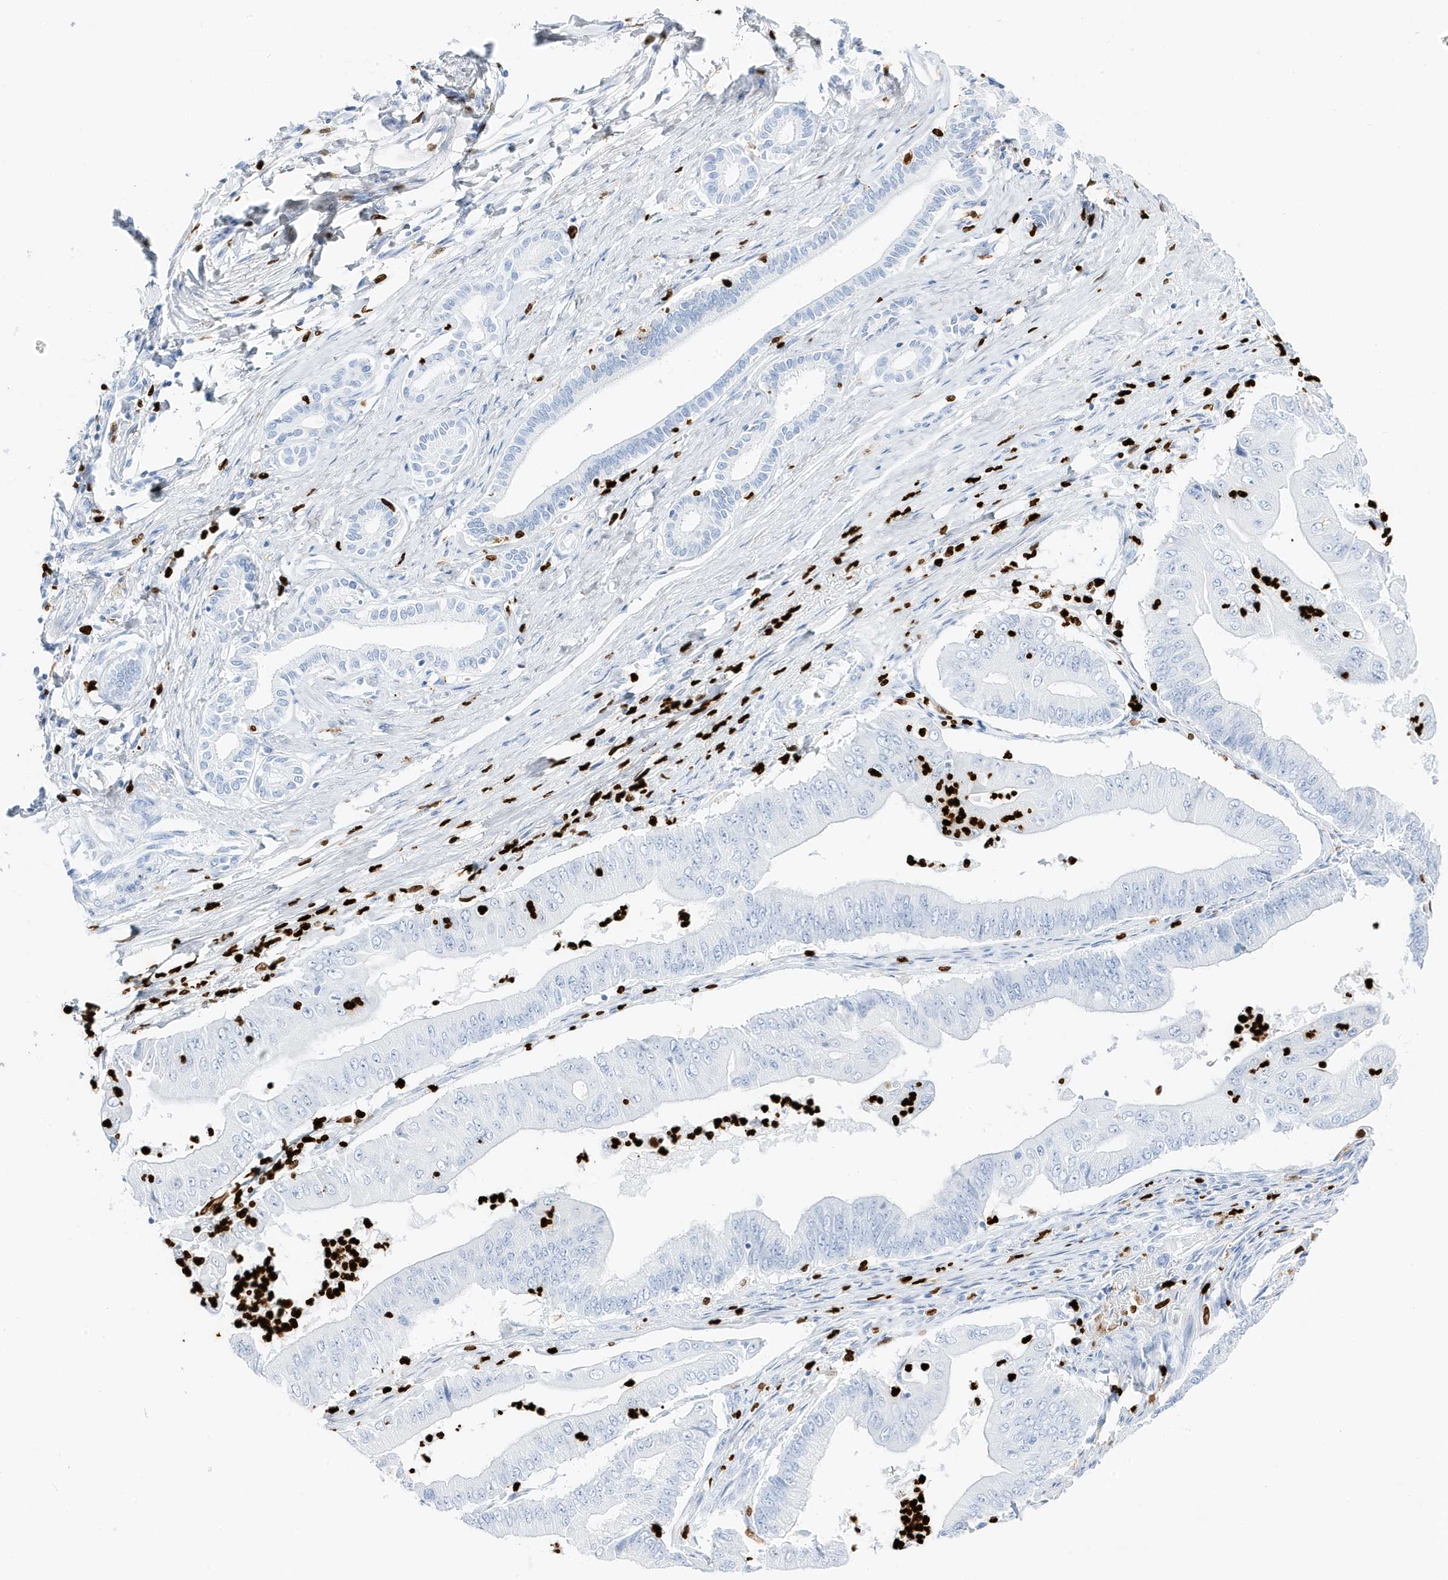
{"staining": {"intensity": "negative", "quantity": "none", "location": "none"}, "tissue": "pancreatic cancer", "cell_type": "Tumor cells", "image_type": "cancer", "snomed": [{"axis": "morphology", "description": "Adenocarcinoma, NOS"}, {"axis": "topography", "description": "Pancreas"}], "caption": "The immunohistochemistry photomicrograph has no significant positivity in tumor cells of pancreatic cancer tissue.", "gene": "MNDA", "patient": {"sex": "female", "age": 77}}